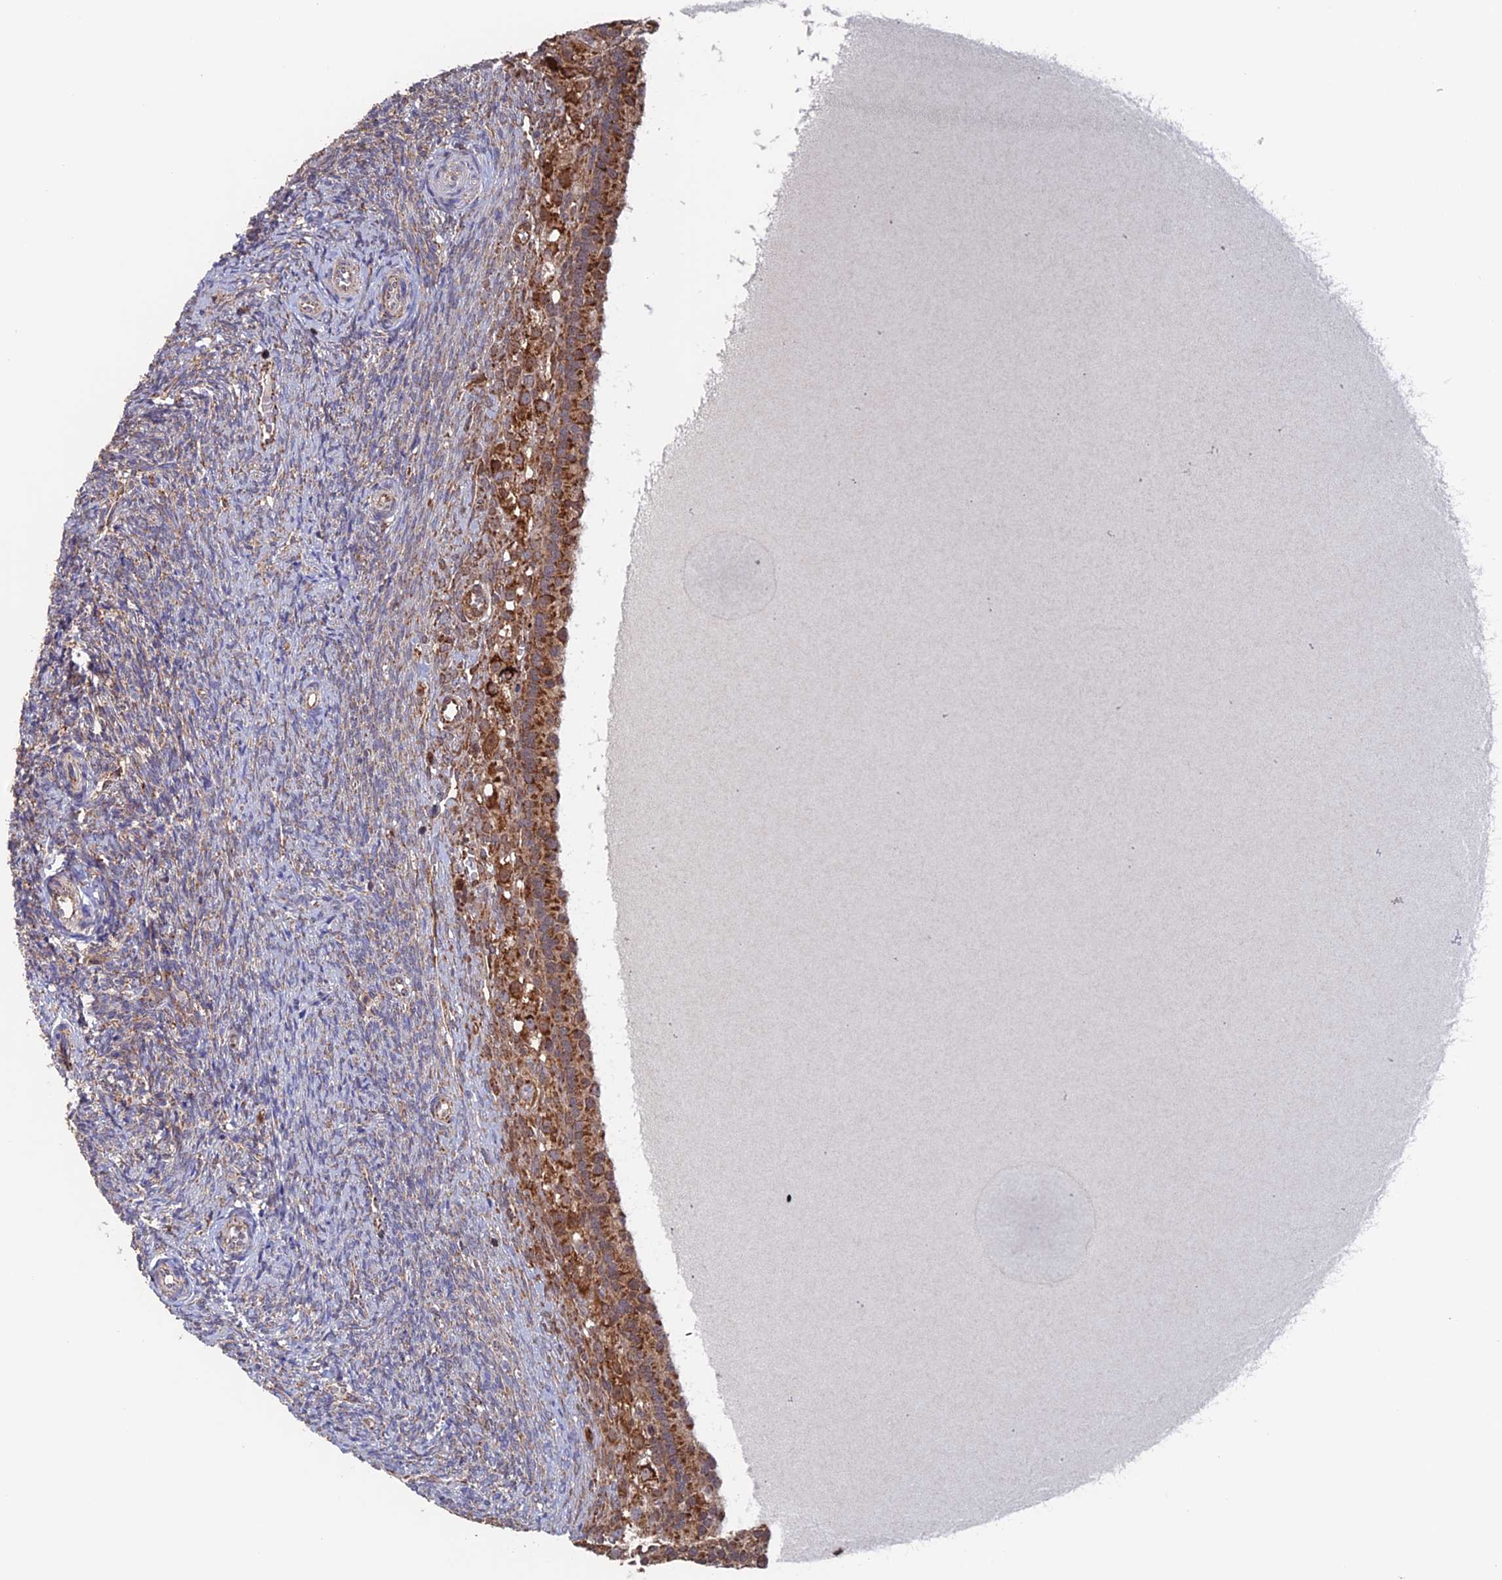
{"staining": {"intensity": "moderate", "quantity": ">75%", "location": "cytoplasmic/membranous"}, "tissue": "ovary", "cell_type": "Follicle cells", "image_type": "normal", "snomed": [{"axis": "morphology", "description": "Normal tissue, NOS"}, {"axis": "topography", "description": "Ovary"}], "caption": "Immunohistochemistry of benign ovary displays medium levels of moderate cytoplasmic/membranous positivity in about >75% of follicle cells.", "gene": "DTYMK", "patient": {"sex": "female", "age": 41}}